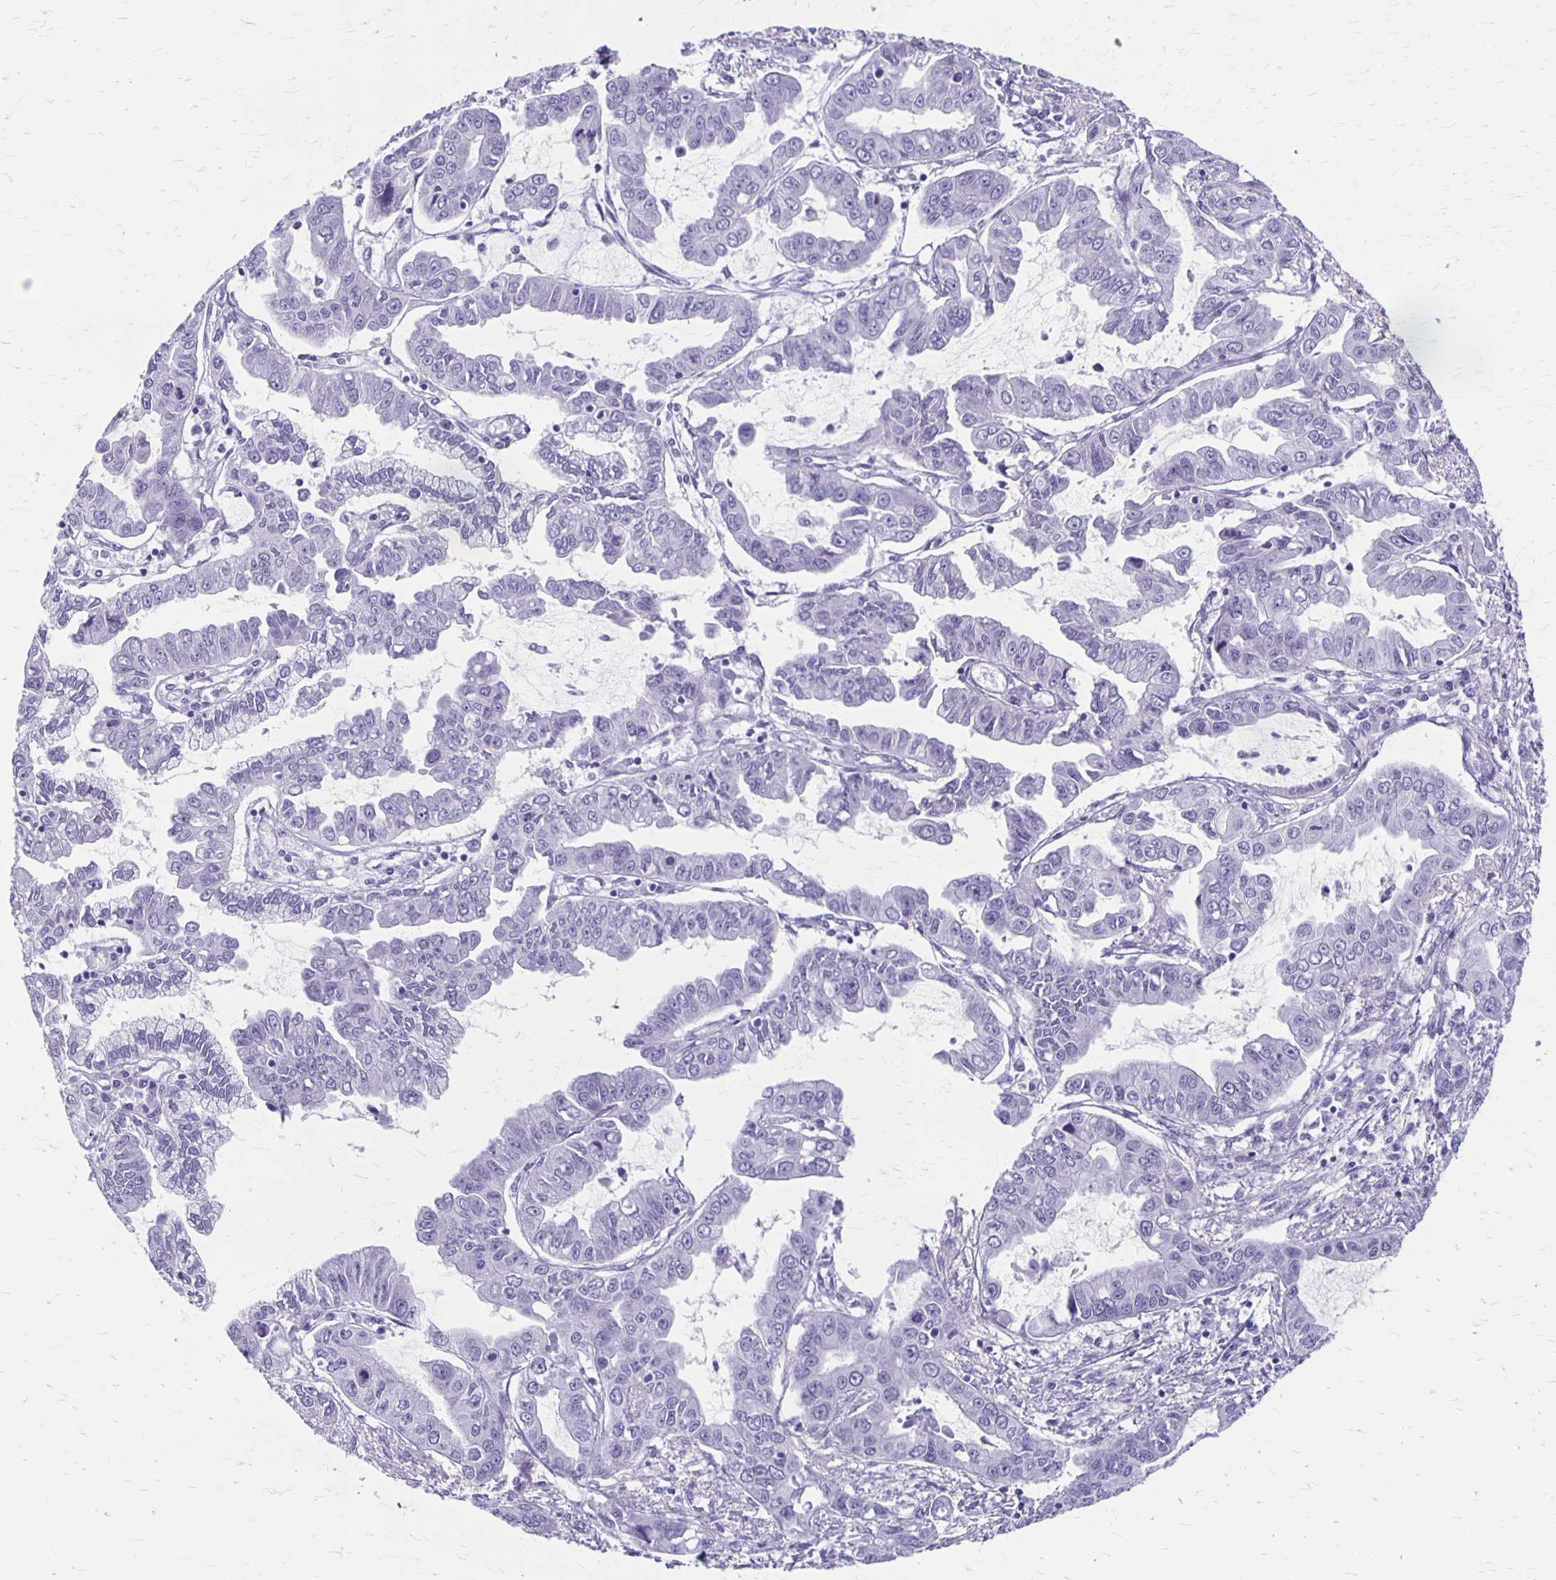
{"staining": {"intensity": "negative", "quantity": "none", "location": "none"}, "tissue": "liver cancer", "cell_type": "Tumor cells", "image_type": "cancer", "snomed": [{"axis": "morphology", "description": "Cholangiocarcinoma"}, {"axis": "topography", "description": "Liver"}], "caption": "DAB immunohistochemical staining of liver cancer exhibits no significant staining in tumor cells.", "gene": "MAGEC2", "patient": {"sex": "male", "age": 58}}